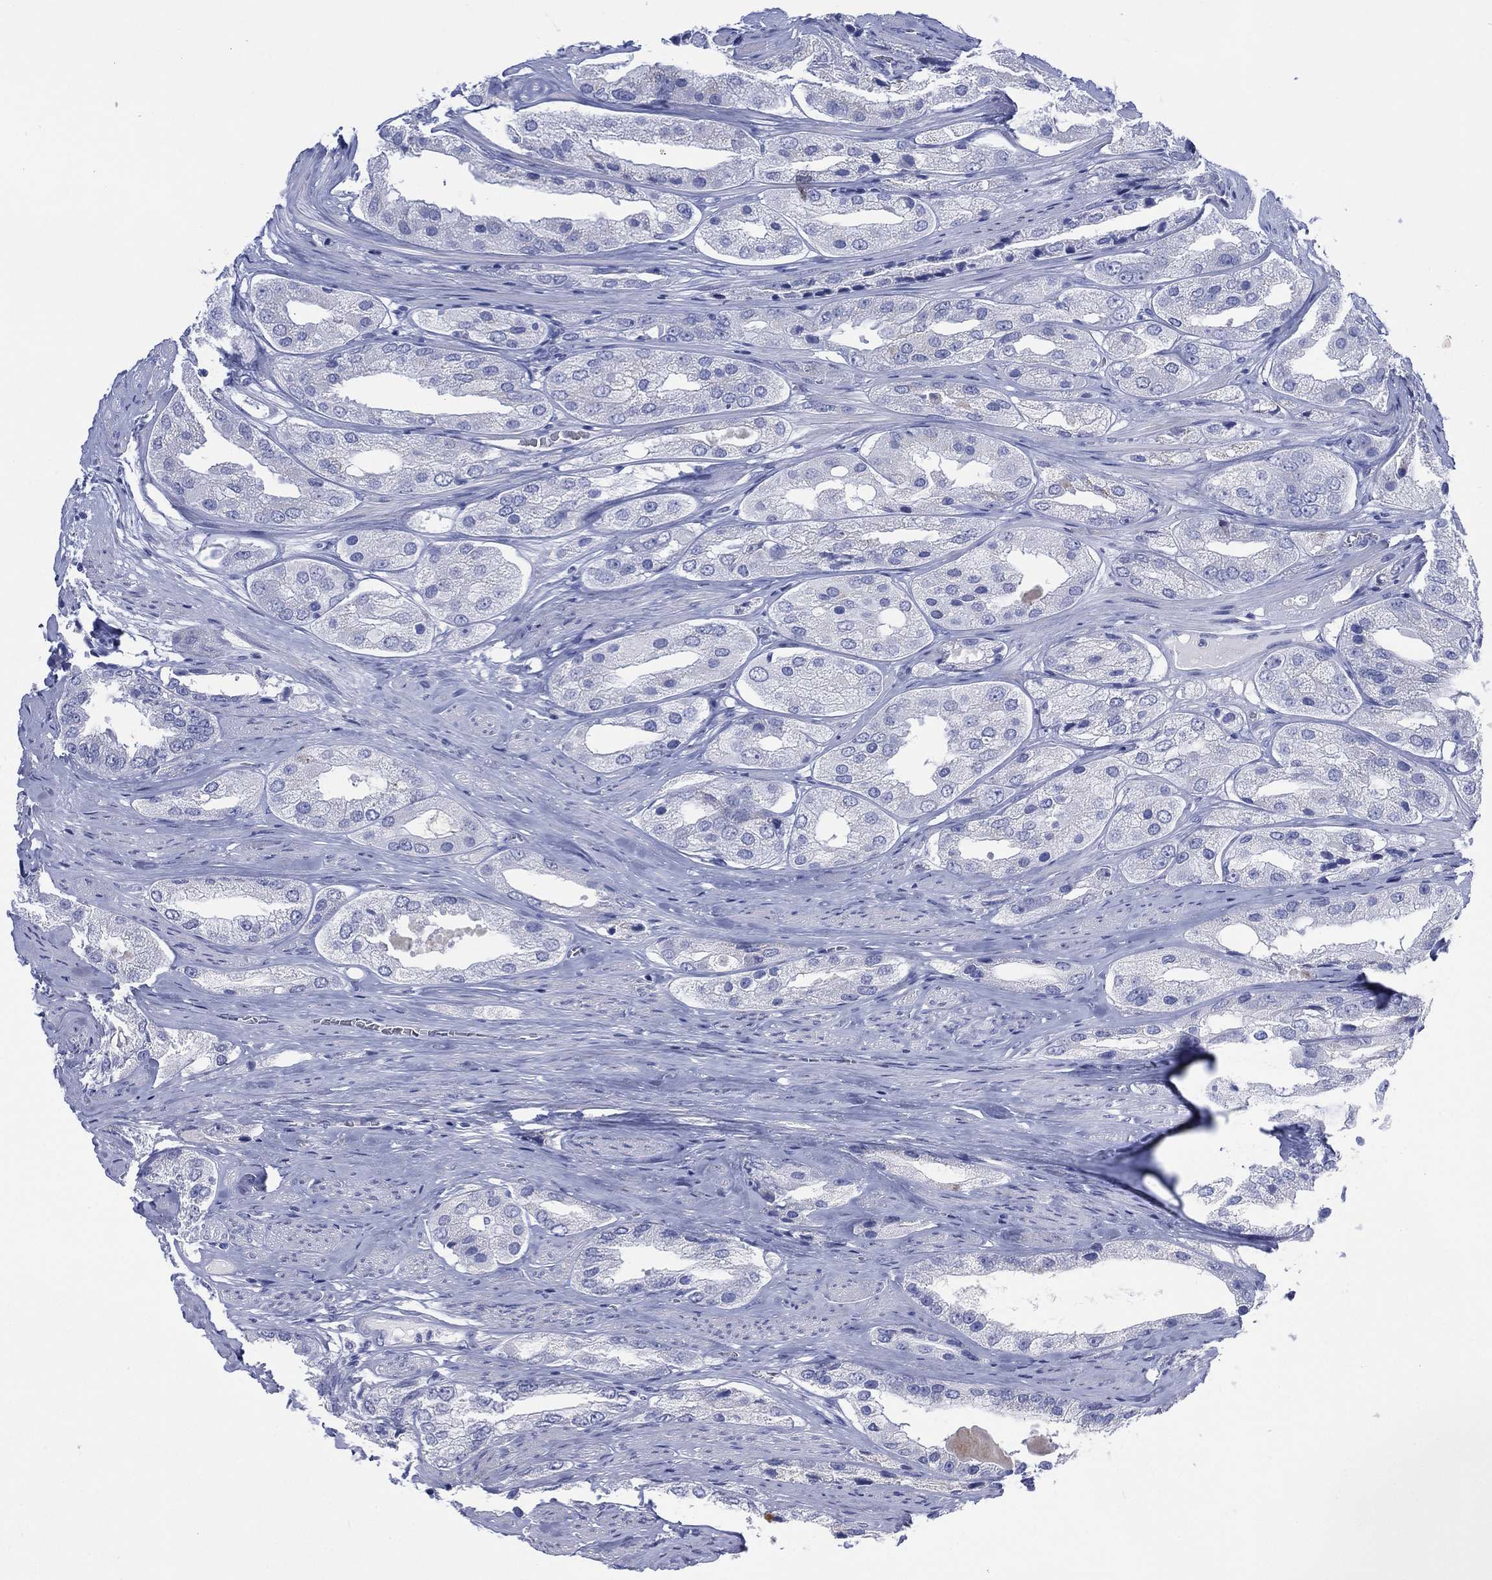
{"staining": {"intensity": "negative", "quantity": "none", "location": "none"}, "tissue": "prostate cancer", "cell_type": "Tumor cells", "image_type": "cancer", "snomed": [{"axis": "morphology", "description": "Adenocarcinoma, Low grade"}, {"axis": "topography", "description": "Prostate"}], "caption": "IHC image of neoplastic tissue: human prostate cancer stained with DAB shows no significant protein staining in tumor cells.", "gene": "LRRD1", "patient": {"sex": "male", "age": 69}}